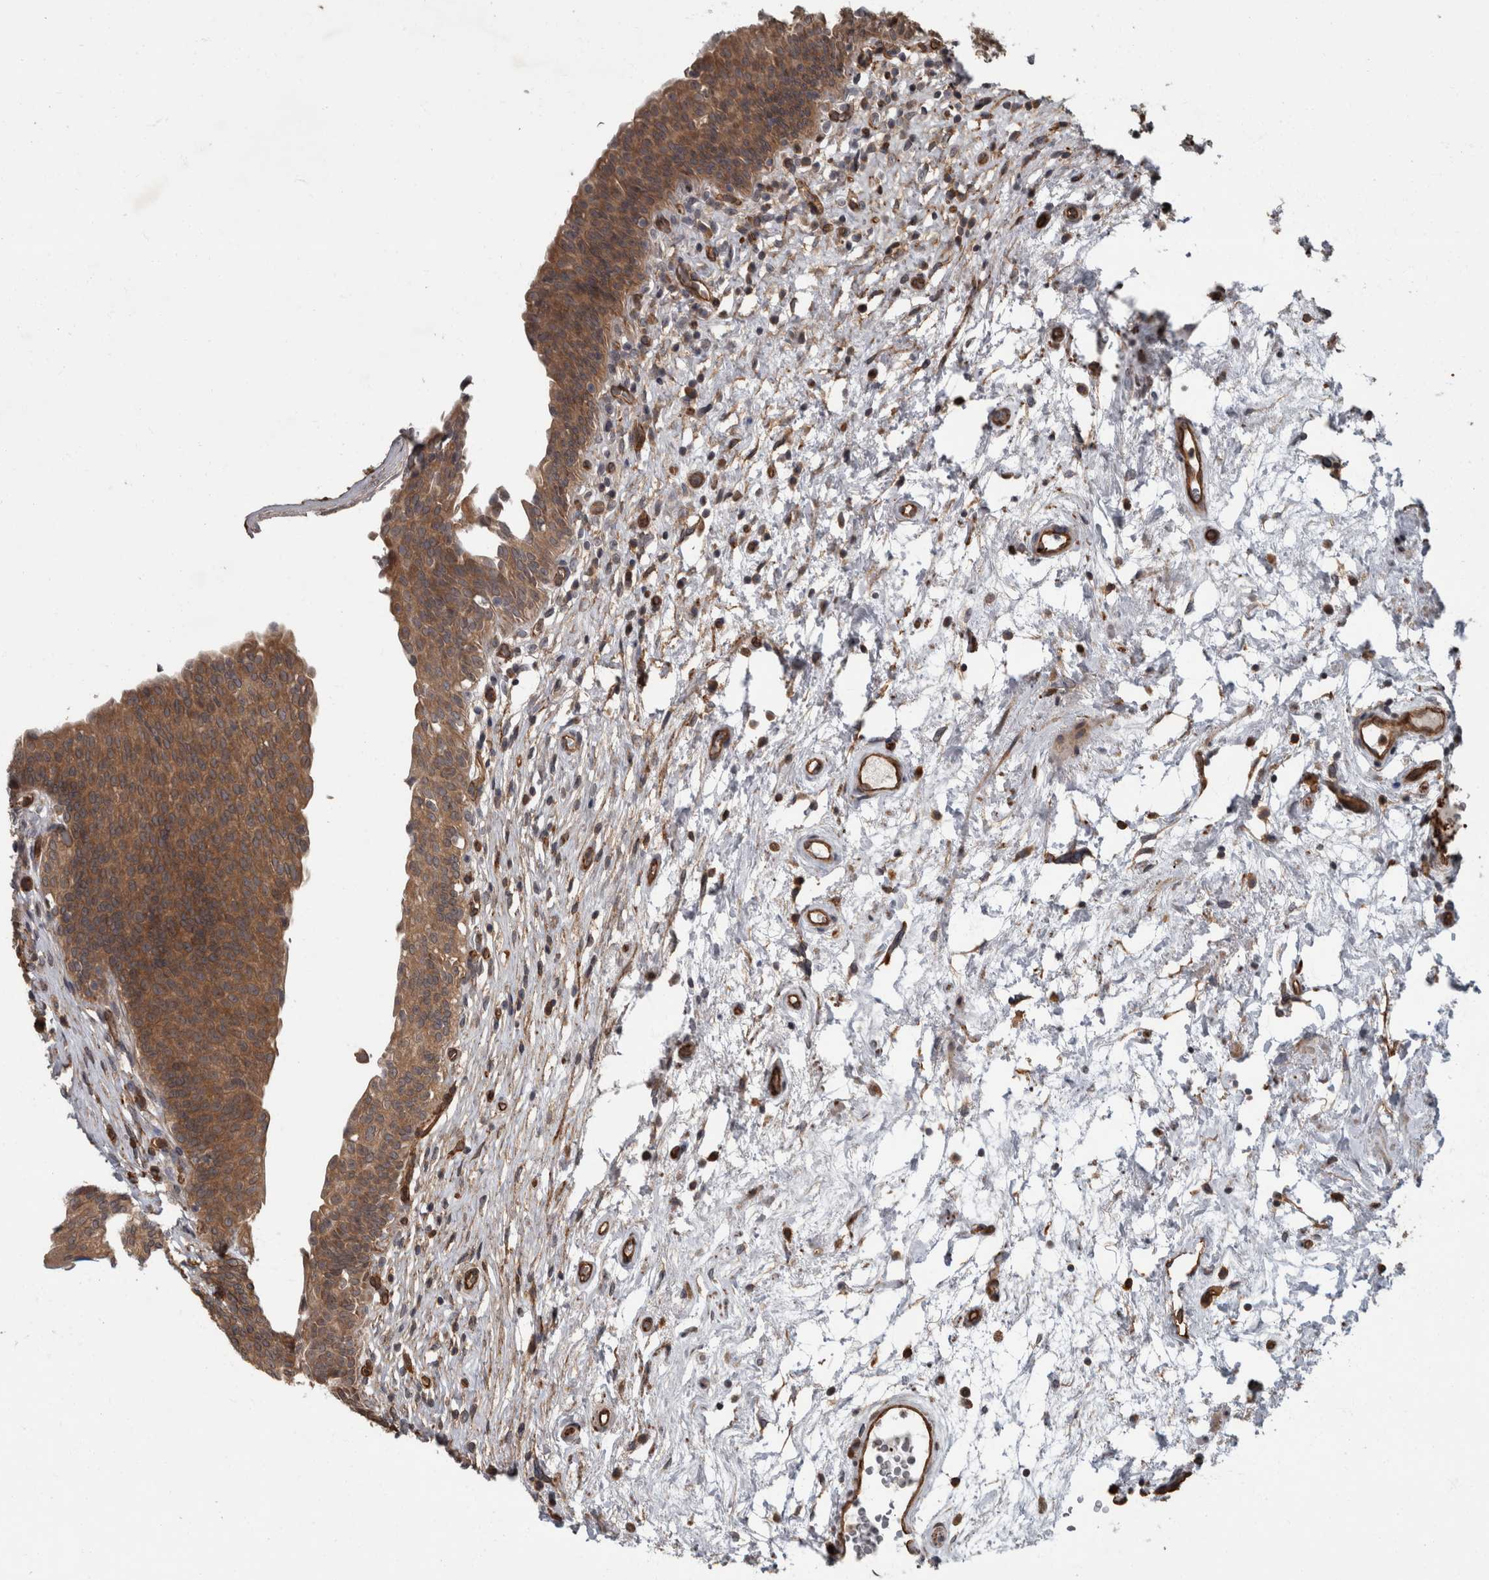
{"staining": {"intensity": "moderate", "quantity": ">75%", "location": "cytoplasmic/membranous"}, "tissue": "urinary bladder", "cell_type": "Urothelial cells", "image_type": "normal", "snomed": [{"axis": "morphology", "description": "Normal tissue, NOS"}, {"axis": "topography", "description": "Urinary bladder"}], "caption": "Protein staining by immunohistochemistry (IHC) displays moderate cytoplasmic/membranous positivity in about >75% of urothelial cells in benign urinary bladder.", "gene": "VEGFD", "patient": {"sex": "male", "age": 83}}